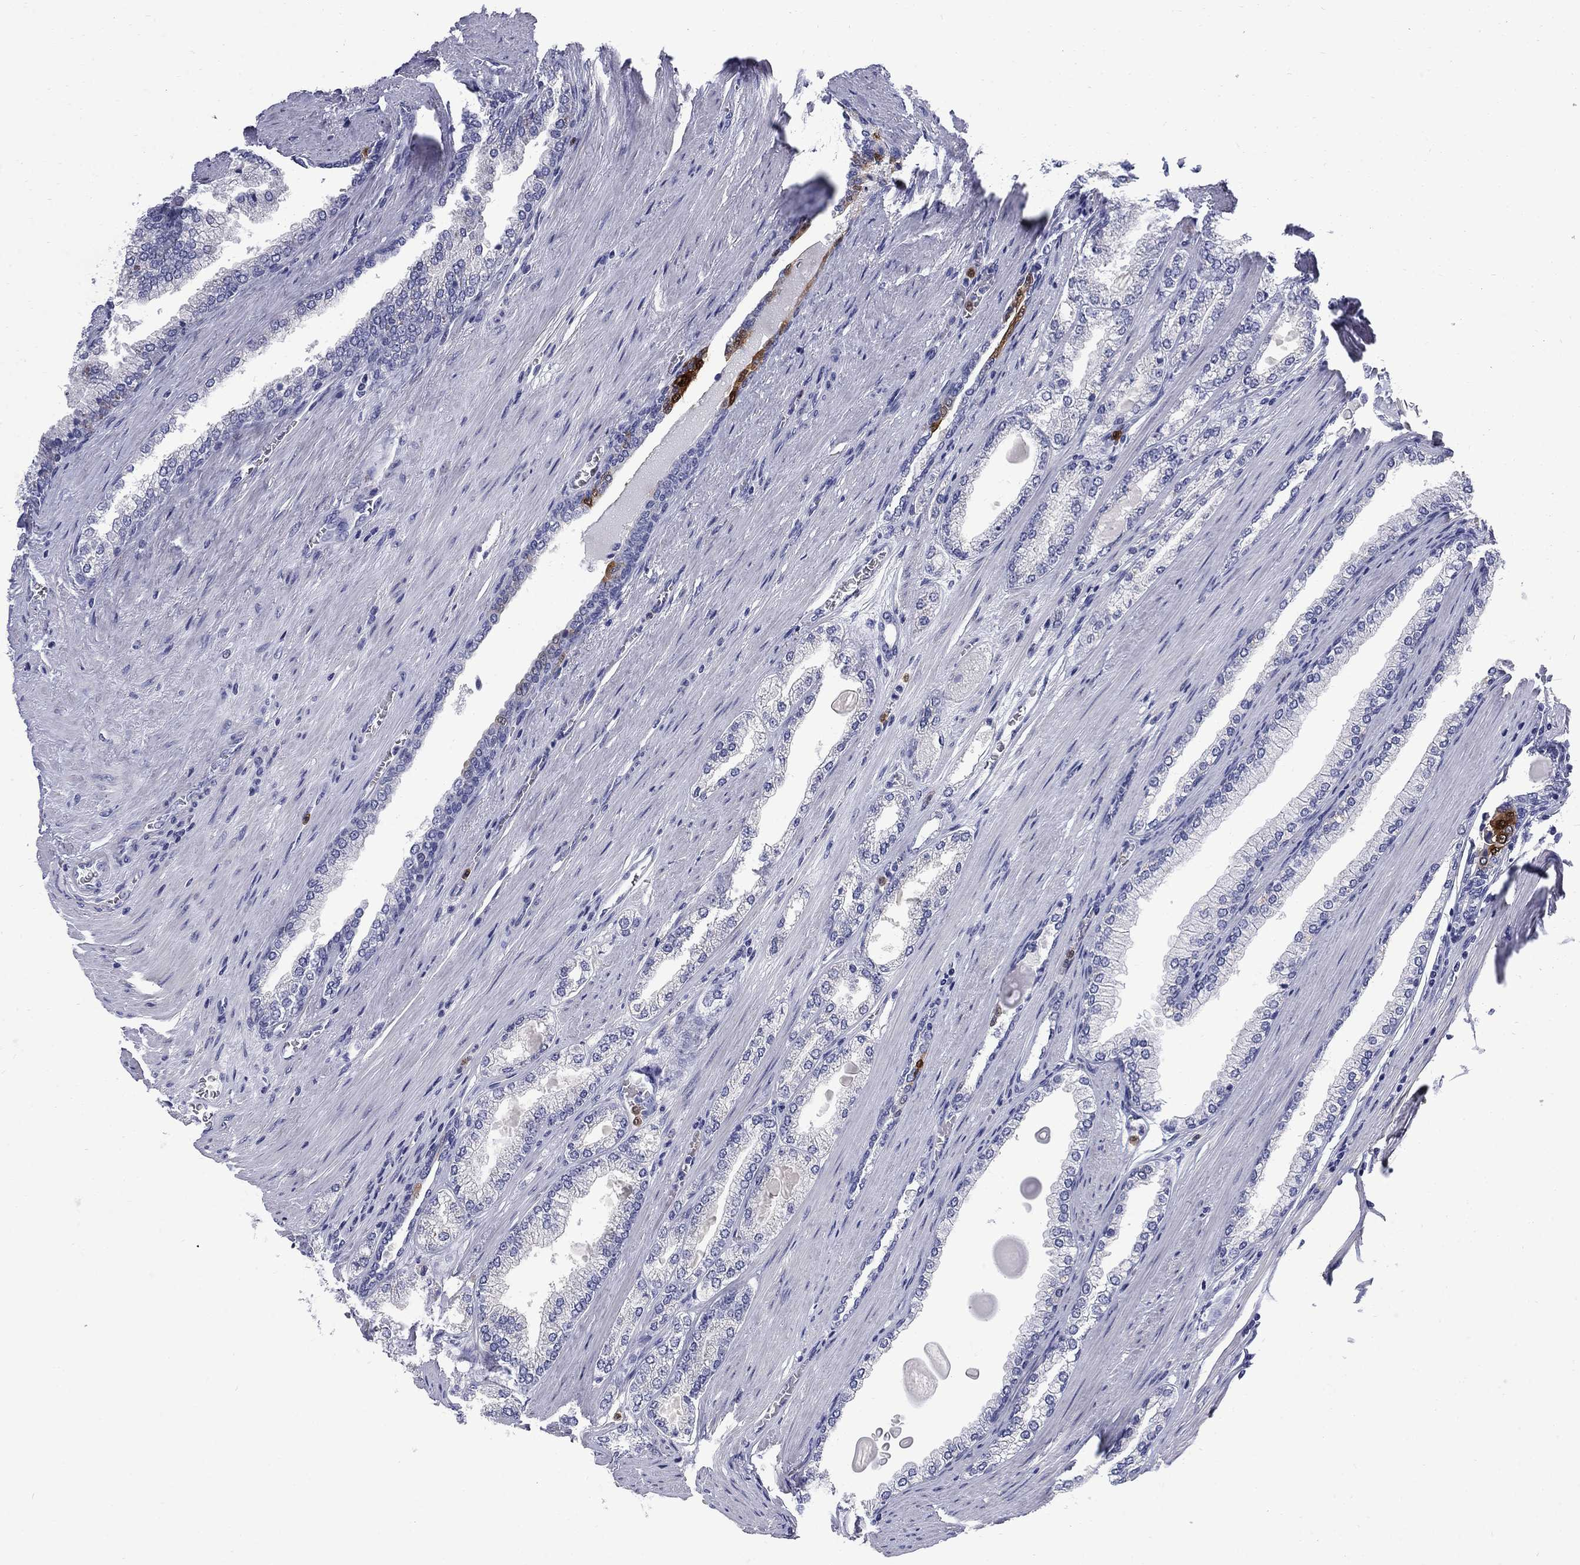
{"staining": {"intensity": "negative", "quantity": "none", "location": "none"}, "tissue": "prostate cancer", "cell_type": "Tumor cells", "image_type": "cancer", "snomed": [{"axis": "morphology", "description": "Adenocarcinoma, Low grade"}, {"axis": "topography", "description": "Prostate"}], "caption": "This is an immunohistochemistry (IHC) photomicrograph of prostate low-grade adenocarcinoma. There is no expression in tumor cells.", "gene": "SERPINB2", "patient": {"sex": "male", "age": 72}}